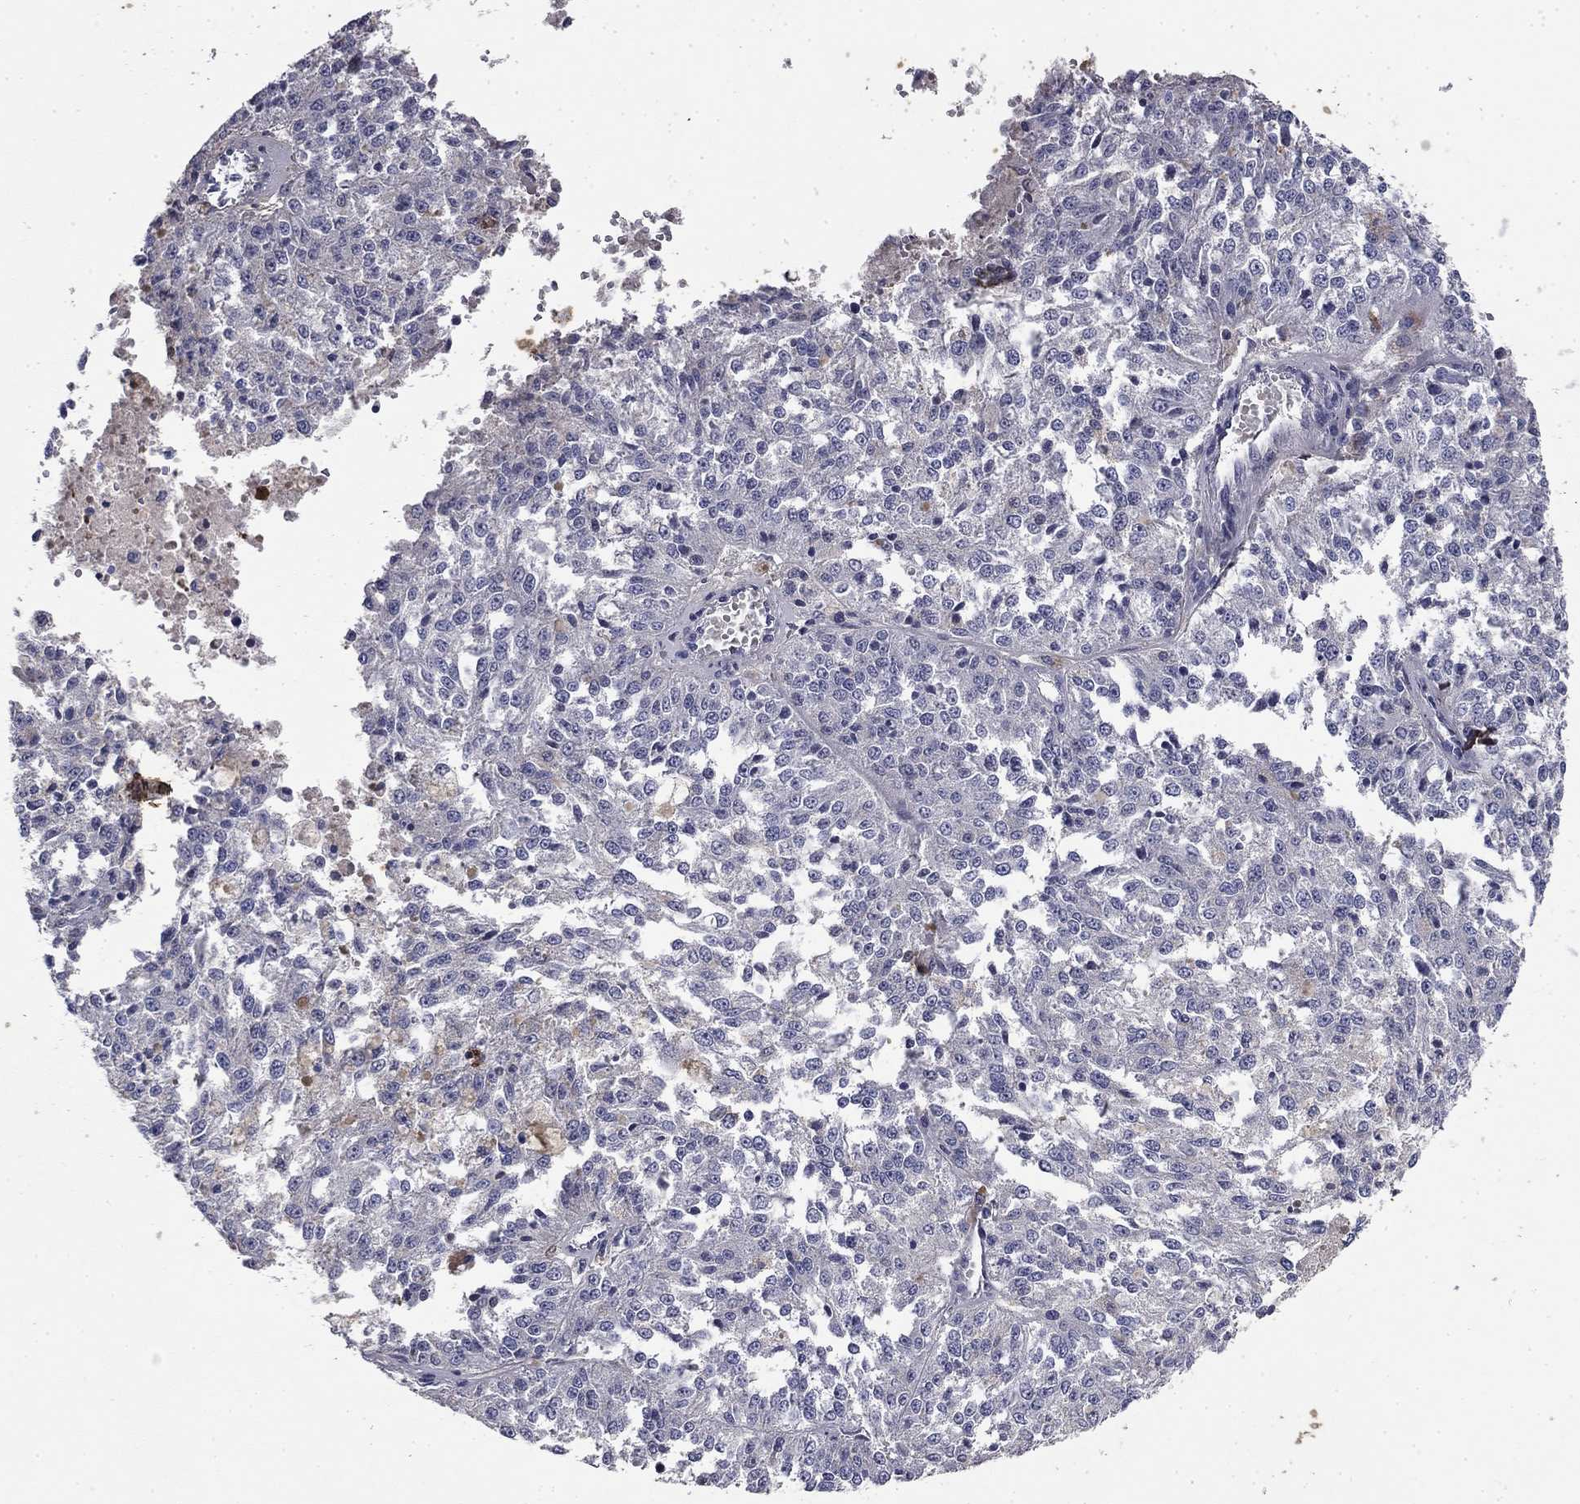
{"staining": {"intensity": "negative", "quantity": "none", "location": "none"}, "tissue": "melanoma", "cell_type": "Tumor cells", "image_type": "cancer", "snomed": [{"axis": "morphology", "description": "Malignant melanoma, Metastatic site"}, {"axis": "topography", "description": "Lymph node"}], "caption": "The histopathology image demonstrates no staining of tumor cells in melanoma. Brightfield microscopy of IHC stained with DAB (brown) and hematoxylin (blue), captured at high magnification.", "gene": "COL2A1", "patient": {"sex": "female", "age": 64}}